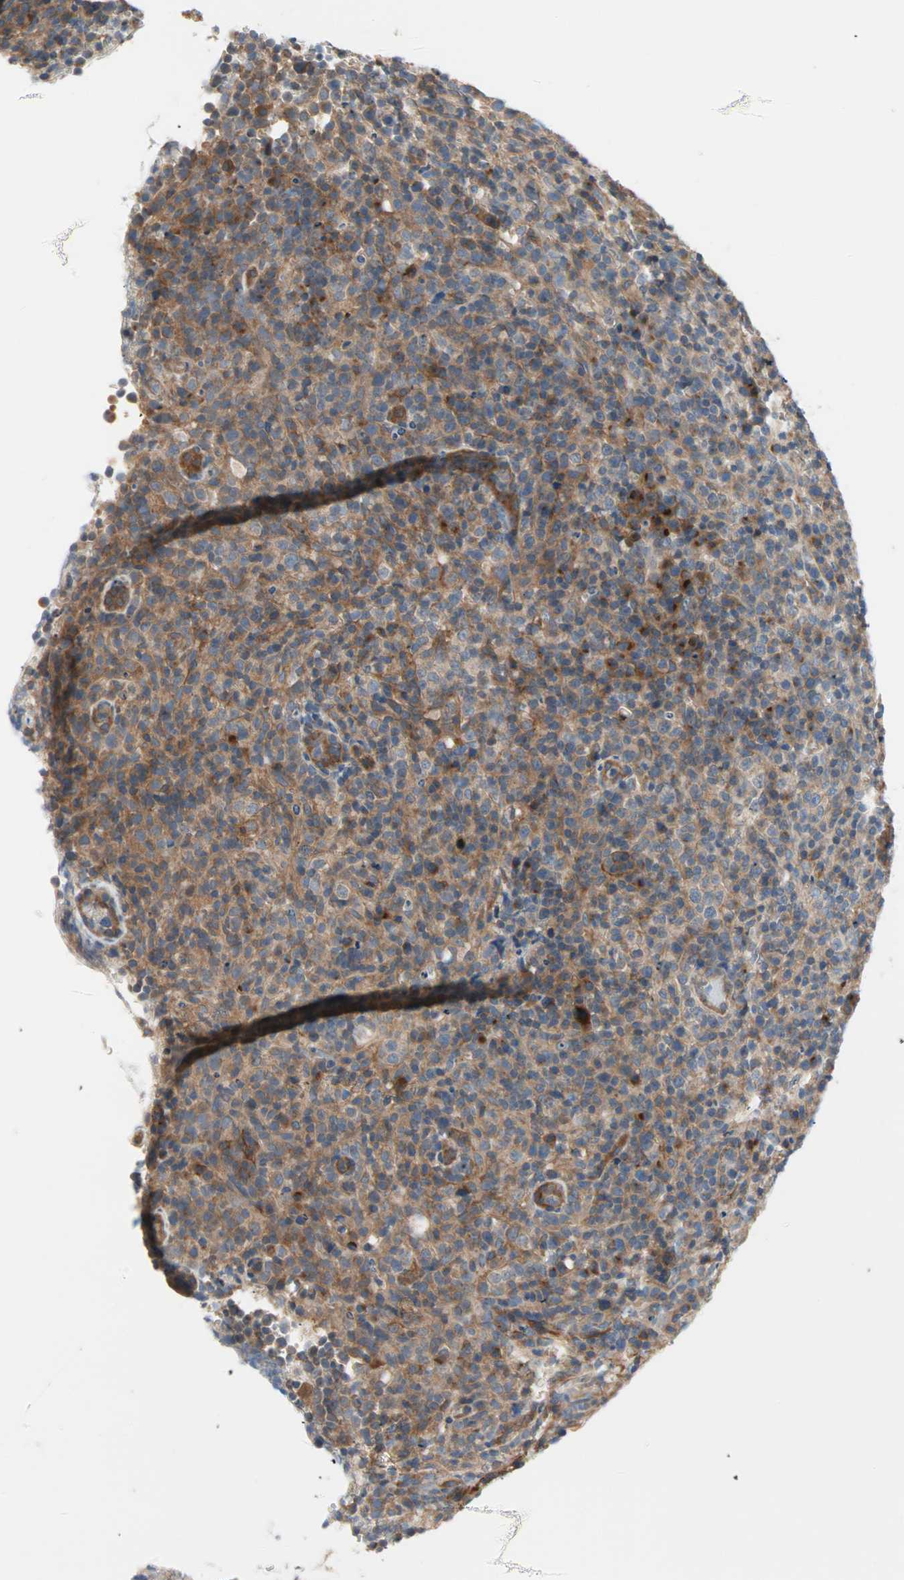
{"staining": {"intensity": "moderate", "quantity": "25%-75%", "location": "cytoplasmic/membranous"}, "tissue": "lymphoma", "cell_type": "Tumor cells", "image_type": "cancer", "snomed": [{"axis": "morphology", "description": "Malignant lymphoma, non-Hodgkin's type, High grade"}, {"axis": "topography", "description": "Lymph node"}], "caption": "Protein staining of lymphoma tissue displays moderate cytoplasmic/membranous positivity in about 25%-75% of tumor cells. The staining is performed using DAB brown chromogen to label protein expression. The nuclei are counter-stained blue using hematoxylin.", "gene": "PDE8A", "patient": {"sex": "female", "age": 76}}